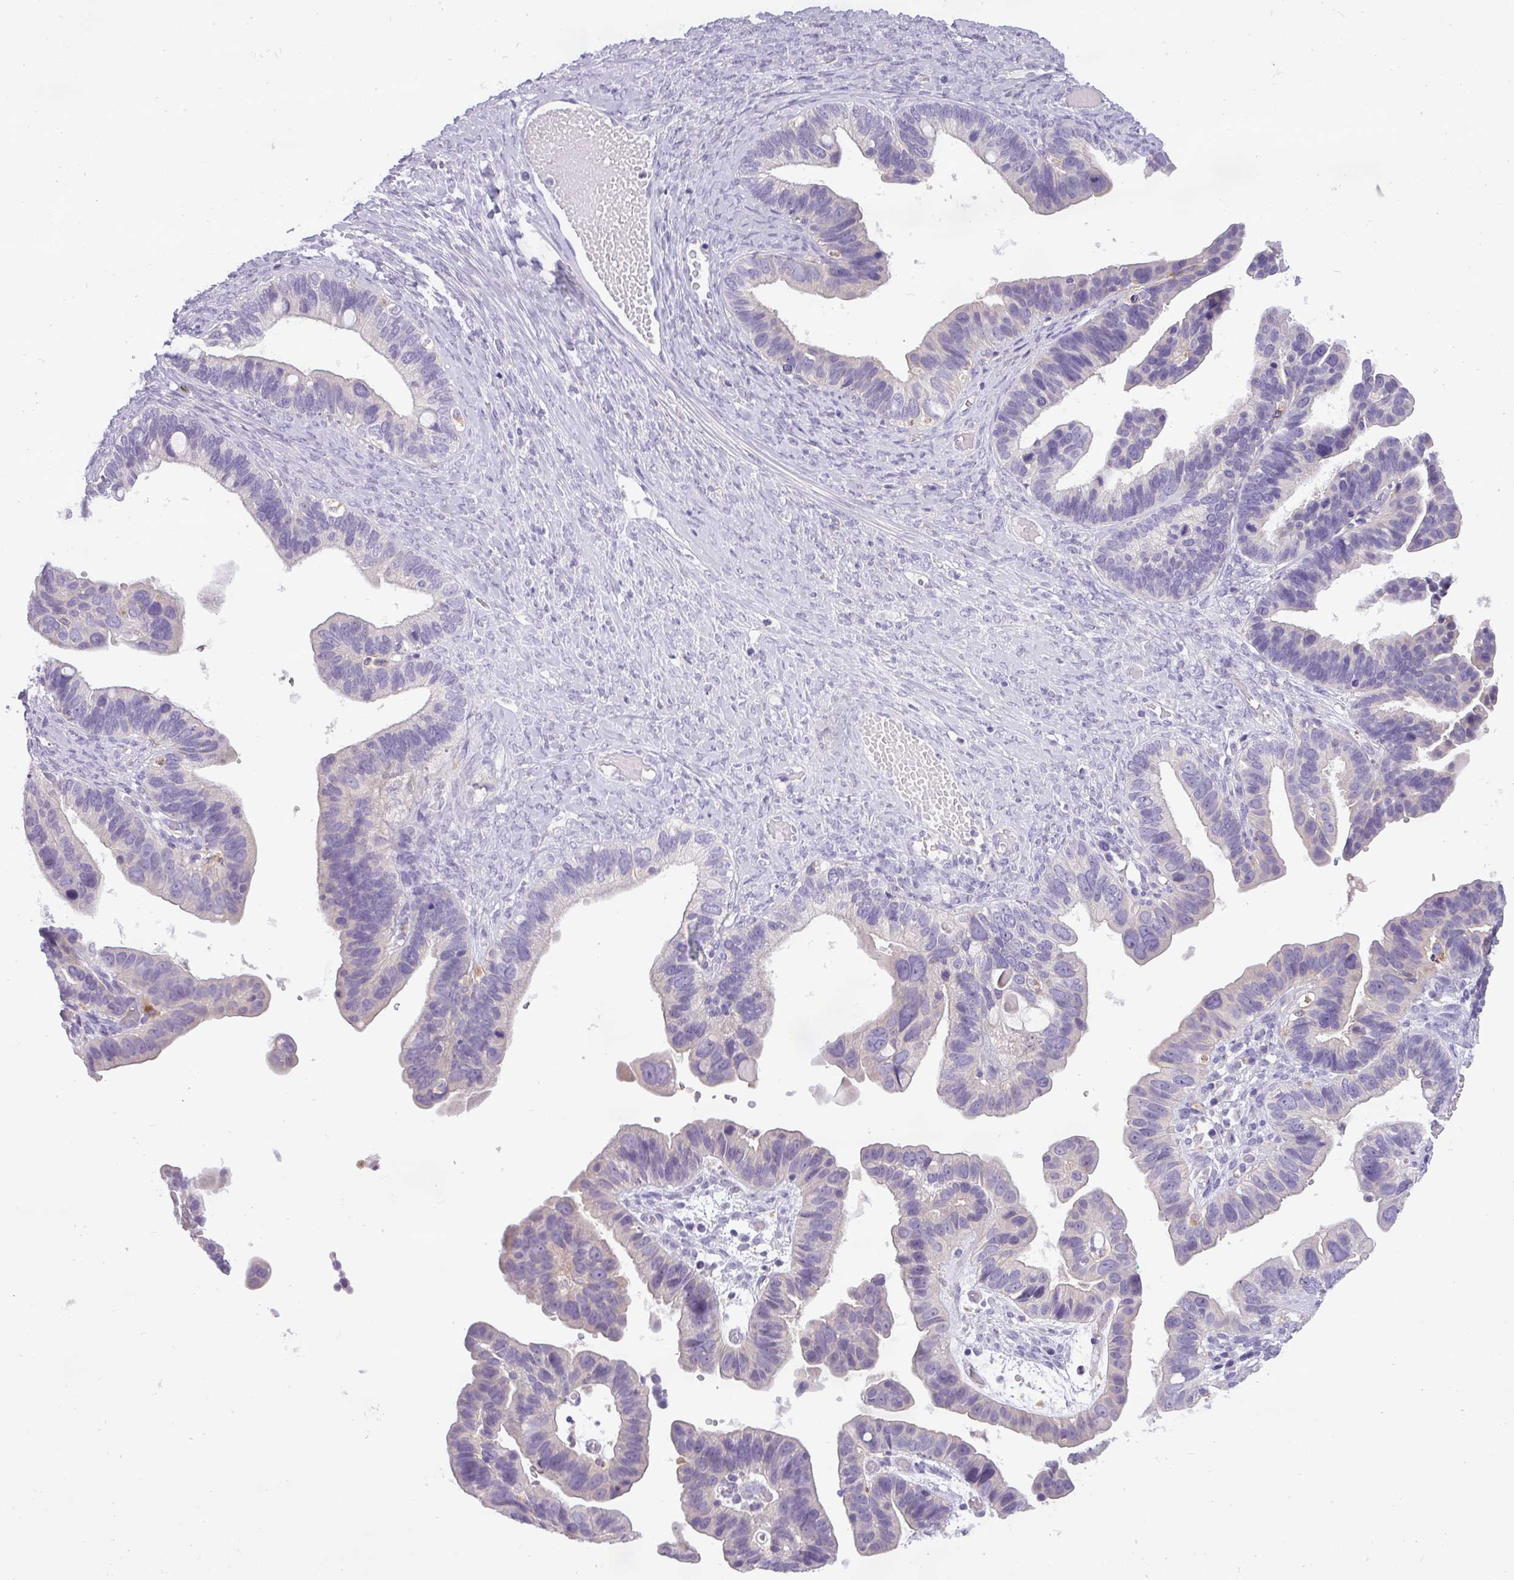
{"staining": {"intensity": "negative", "quantity": "none", "location": "none"}, "tissue": "ovarian cancer", "cell_type": "Tumor cells", "image_type": "cancer", "snomed": [{"axis": "morphology", "description": "Cystadenocarcinoma, serous, NOS"}, {"axis": "topography", "description": "Ovary"}], "caption": "High power microscopy image of an IHC micrograph of serous cystadenocarcinoma (ovarian), revealing no significant expression in tumor cells.", "gene": "ATP6V1D", "patient": {"sex": "female", "age": 56}}